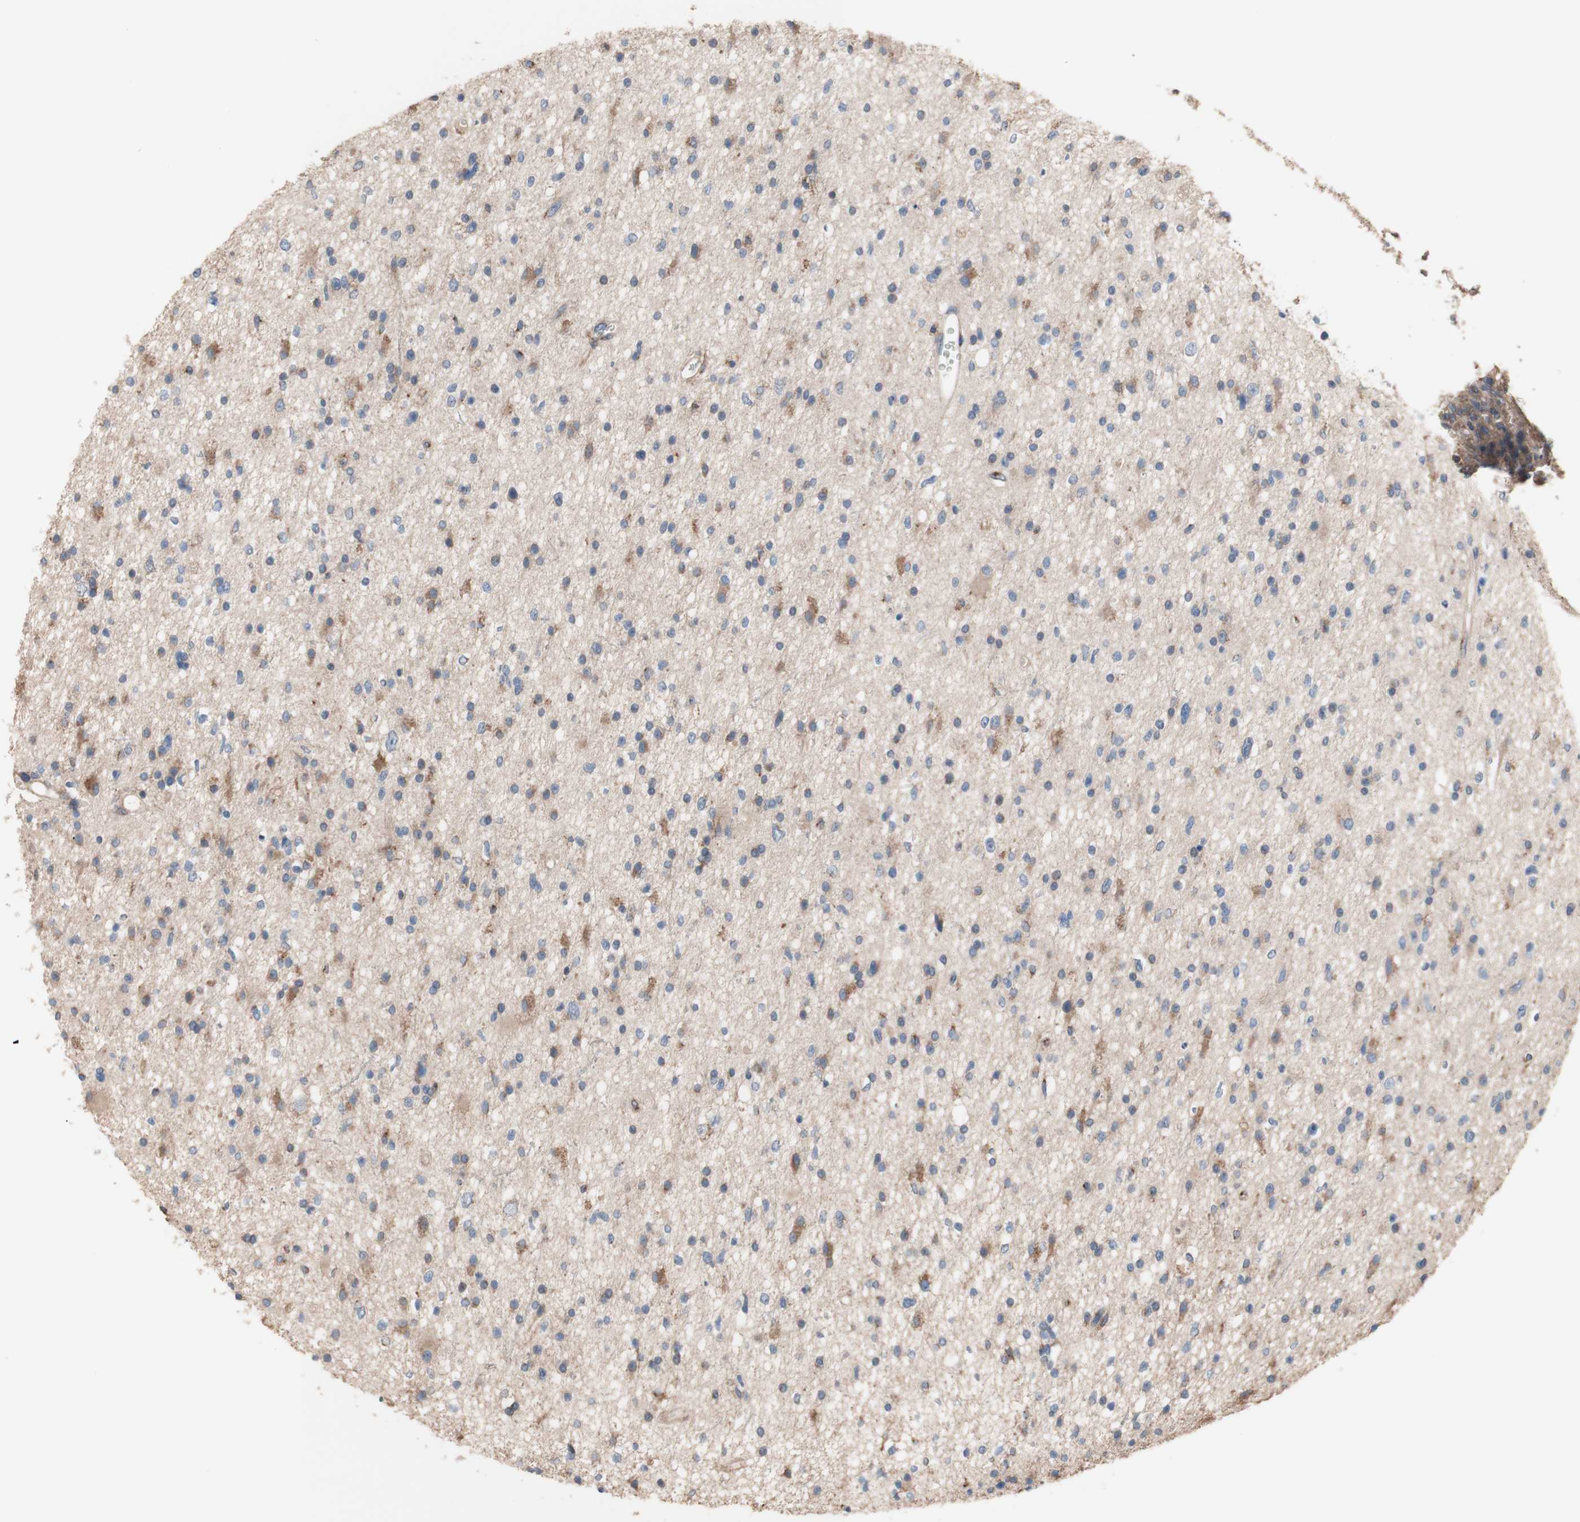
{"staining": {"intensity": "moderate", "quantity": "25%-75%", "location": "cytoplasmic/membranous"}, "tissue": "glioma", "cell_type": "Tumor cells", "image_type": "cancer", "snomed": [{"axis": "morphology", "description": "Glioma, malignant, High grade"}, {"axis": "topography", "description": "Brain"}], "caption": "DAB (3,3'-diaminobenzidine) immunohistochemical staining of glioma displays moderate cytoplasmic/membranous protein staining in about 25%-75% of tumor cells.", "gene": "COPB1", "patient": {"sex": "male", "age": 33}}